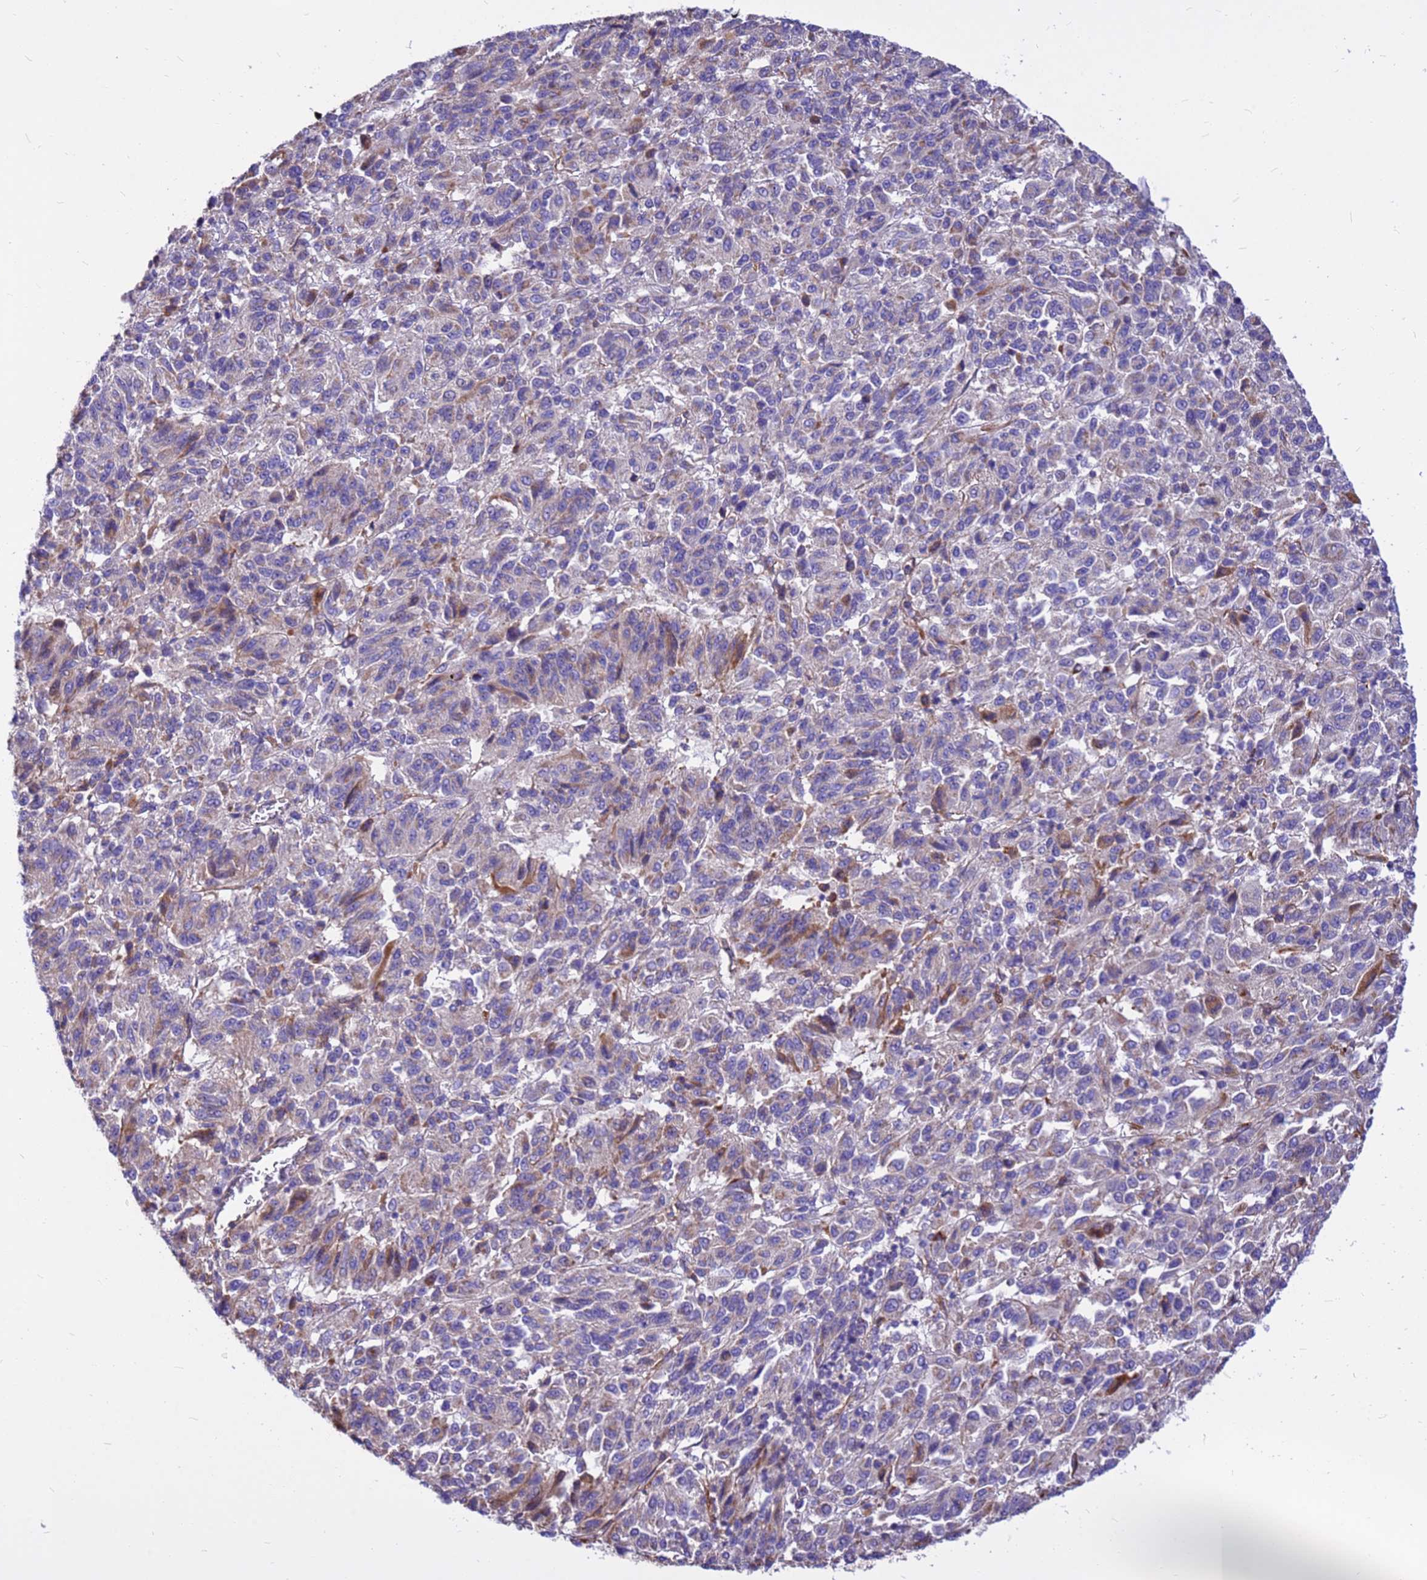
{"staining": {"intensity": "weak", "quantity": "25%-75%", "location": "cytoplasmic/membranous"}, "tissue": "melanoma", "cell_type": "Tumor cells", "image_type": "cancer", "snomed": [{"axis": "morphology", "description": "Malignant melanoma, Metastatic site"}, {"axis": "topography", "description": "Lung"}], "caption": "This is a photomicrograph of immunohistochemistry (IHC) staining of malignant melanoma (metastatic site), which shows weak positivity in the cytoplasmic/membranous of tumor cells.", "gene": "CRHBP", "patient": {"sex": "male", "age": 64}}